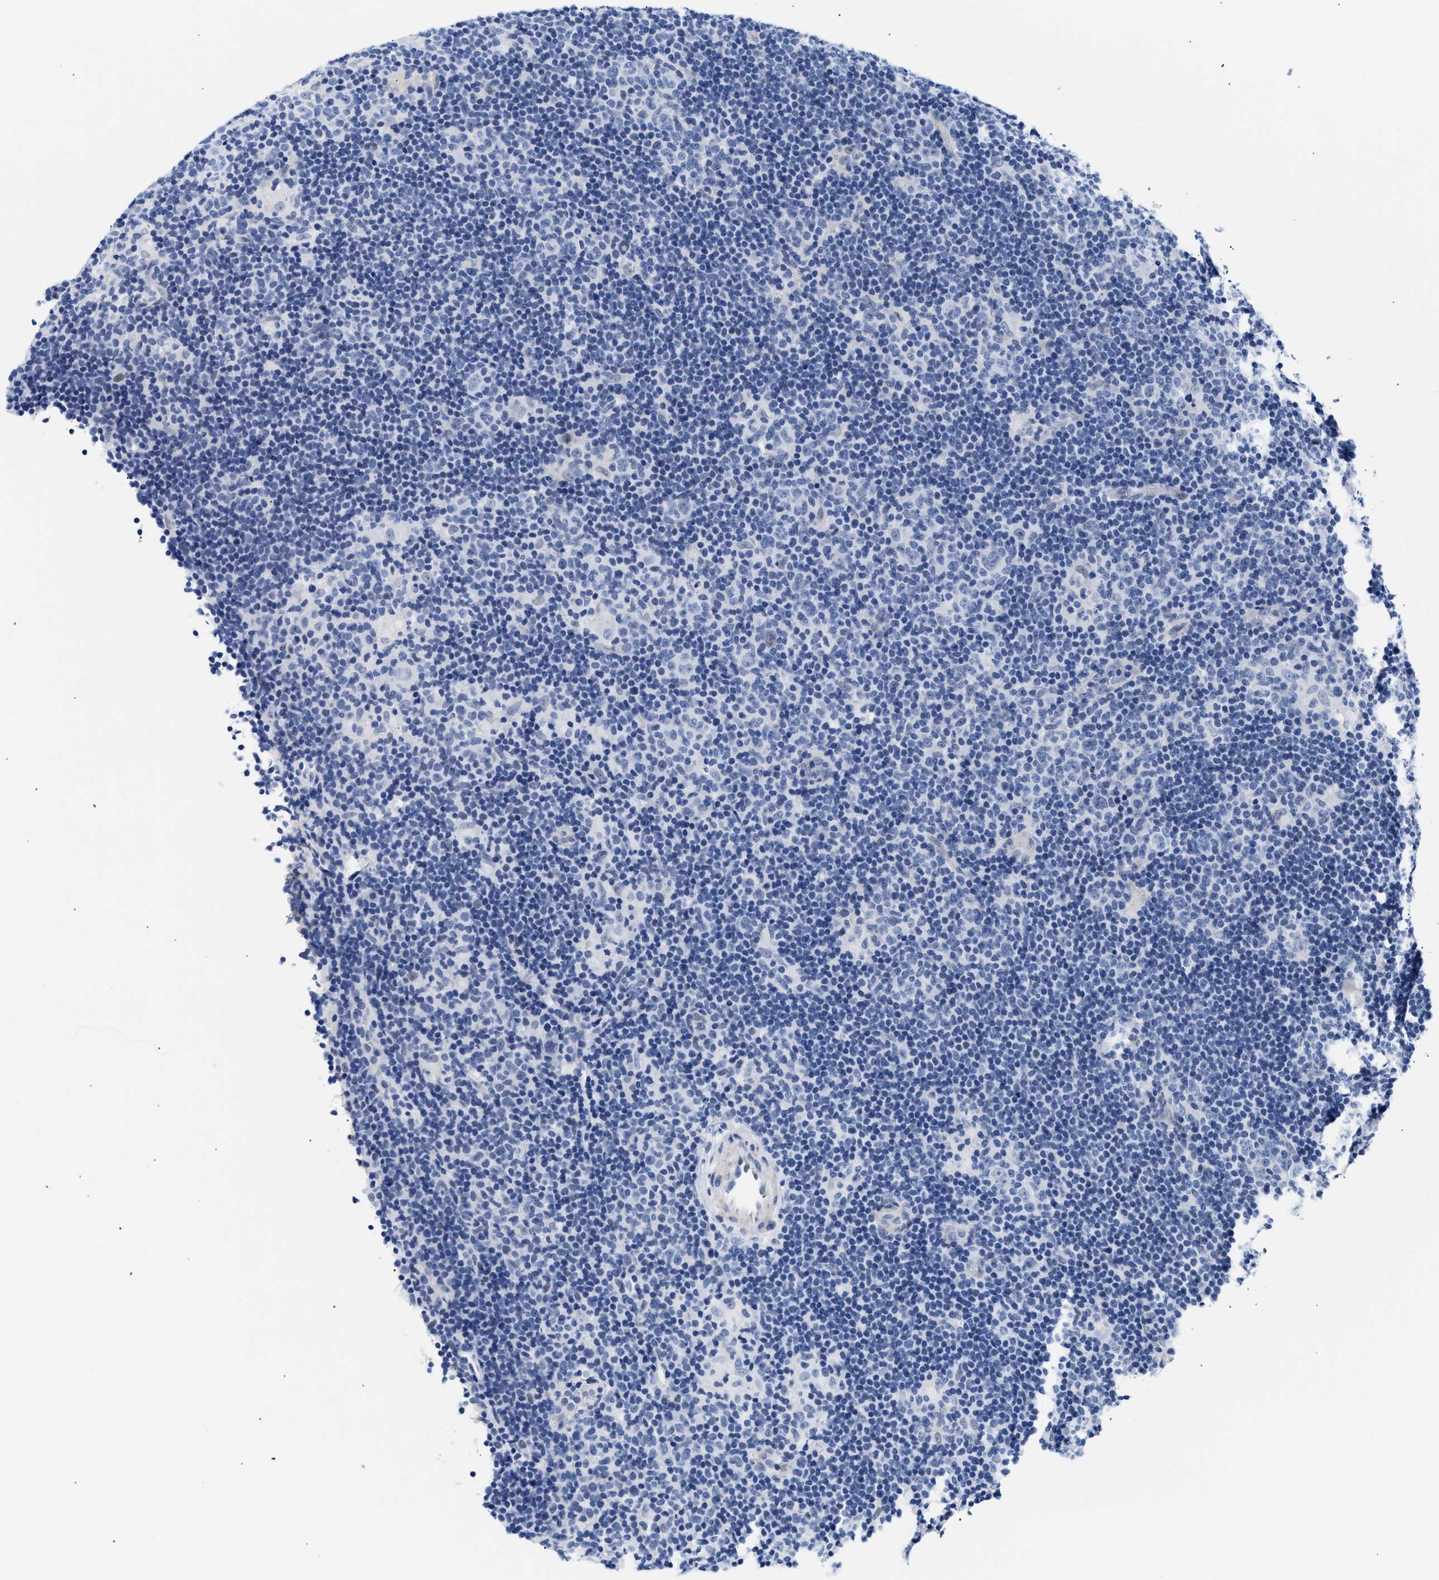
{"staining": {"intensity": "negative", "quantity": "none", "location": "none"}, "tissue": "lymphoma", "cell_type": "Tumor cells", "image_type": "cancer", "snomed": [{"axis": "morphology", "description": "Hodgkin's disease, NOS"}, {"axis": "topography", "description": "Lymph node"}], "caption": "An immunohistochemistry photomicrograph of lymphoma is shown. There is no staining in tumor cells of lymphoma.", "gene": "TRIM29", "patient": {"sex": "female", "age": 57}}